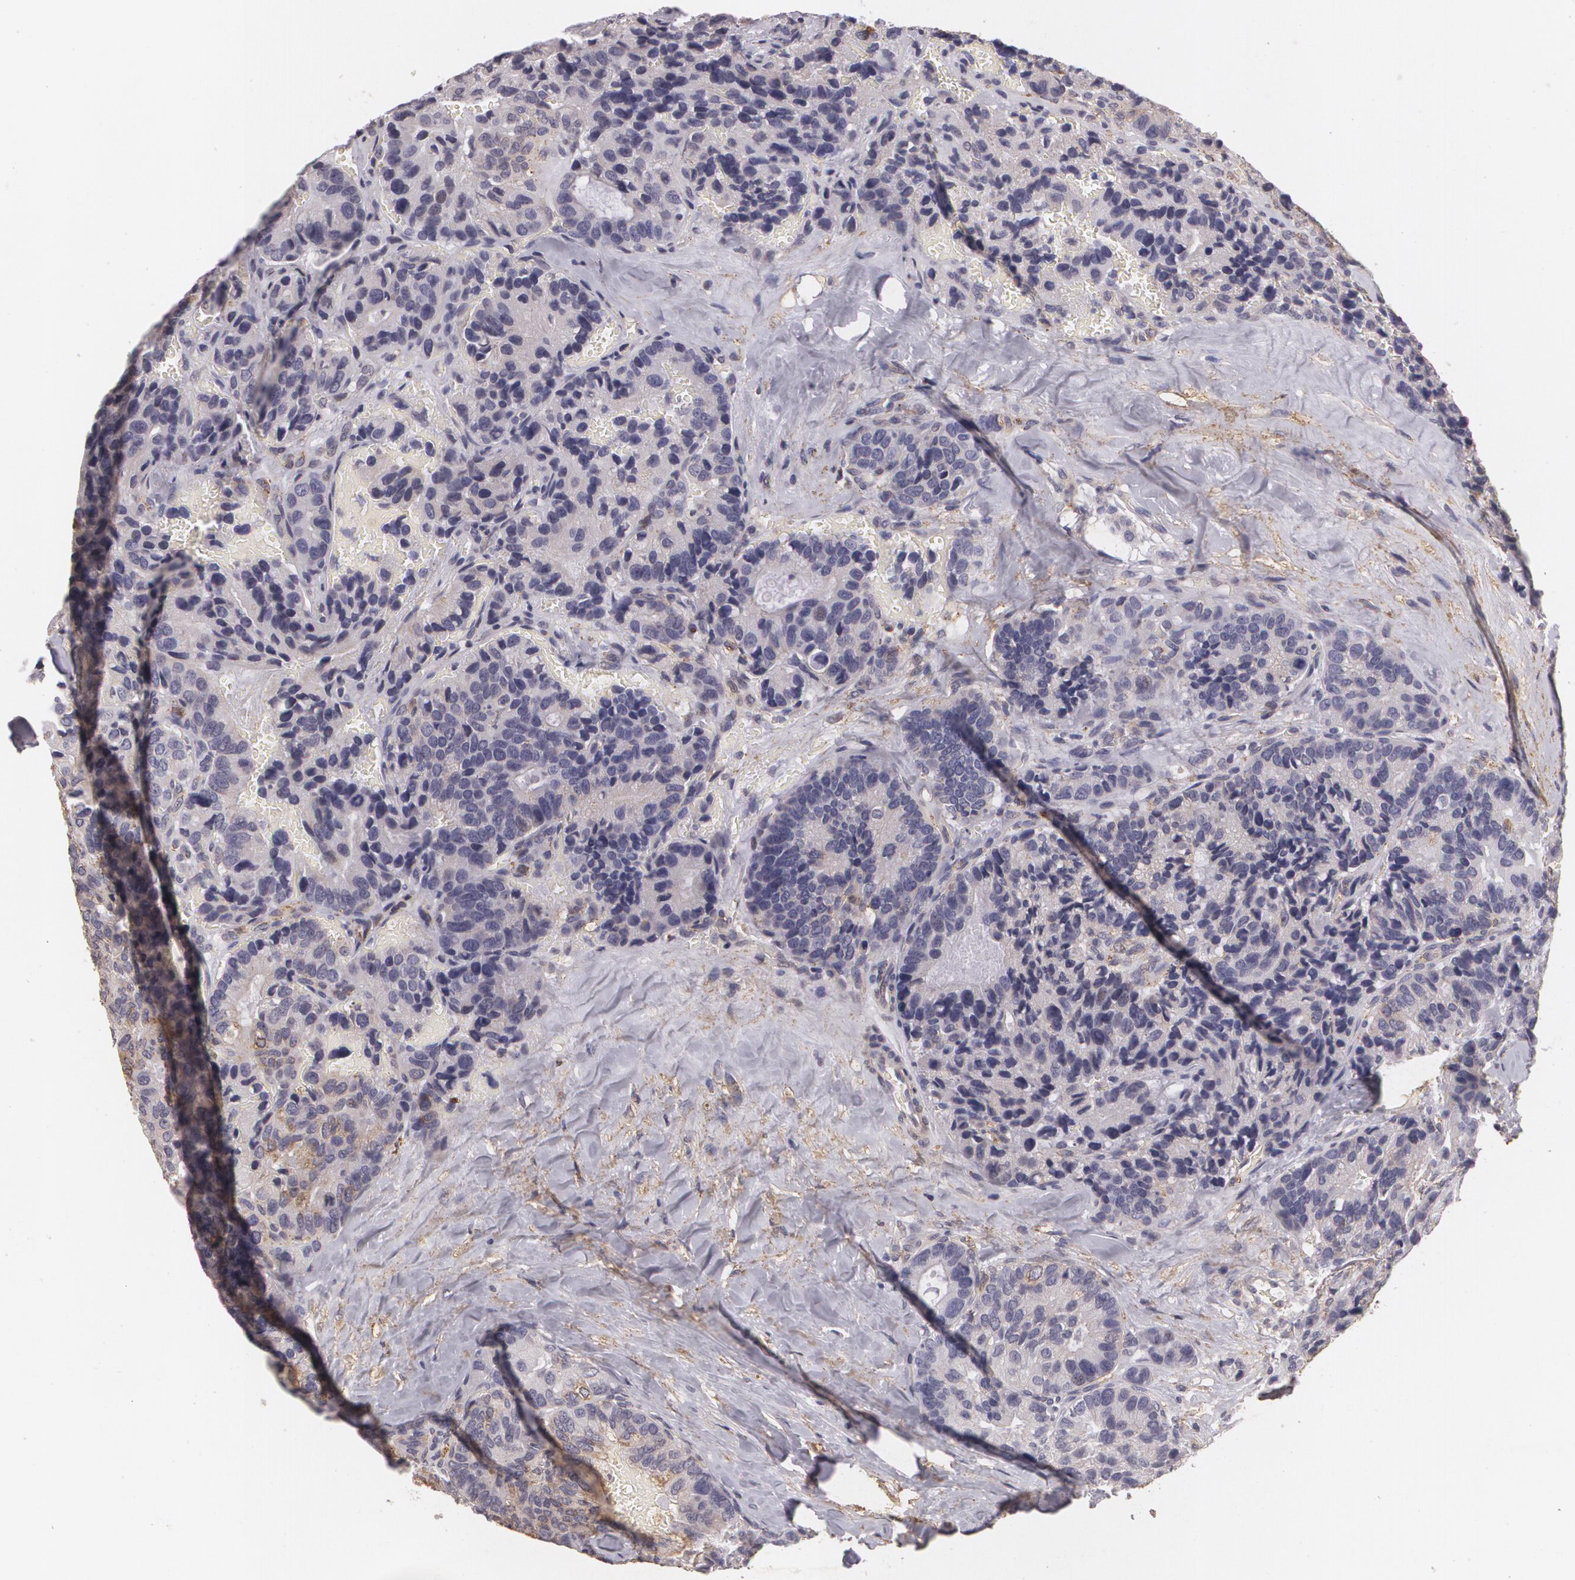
{"staining": {"intensity": "weak", "quantity": "25%-75%", "location": "cytoplasmic/membranous"}, "tissue": "breast cancer", "cell_type": "Tumor cells", "image_type": "cancer", "snomed": [{"axis": "morphology", "description": "Duct carcinoma"}, {"axis": "topography", "description": "Breast"}], "caption": "Intraductal carcinoma (breast) tissue displays weak cytoplasmic/membranous staining in about 25%-75% of tumor cells The protein is shown in brown color, while the nuclei are stained blue.", "gene": "KCNA4", "patient": {"sex": "female", "age": 69}}